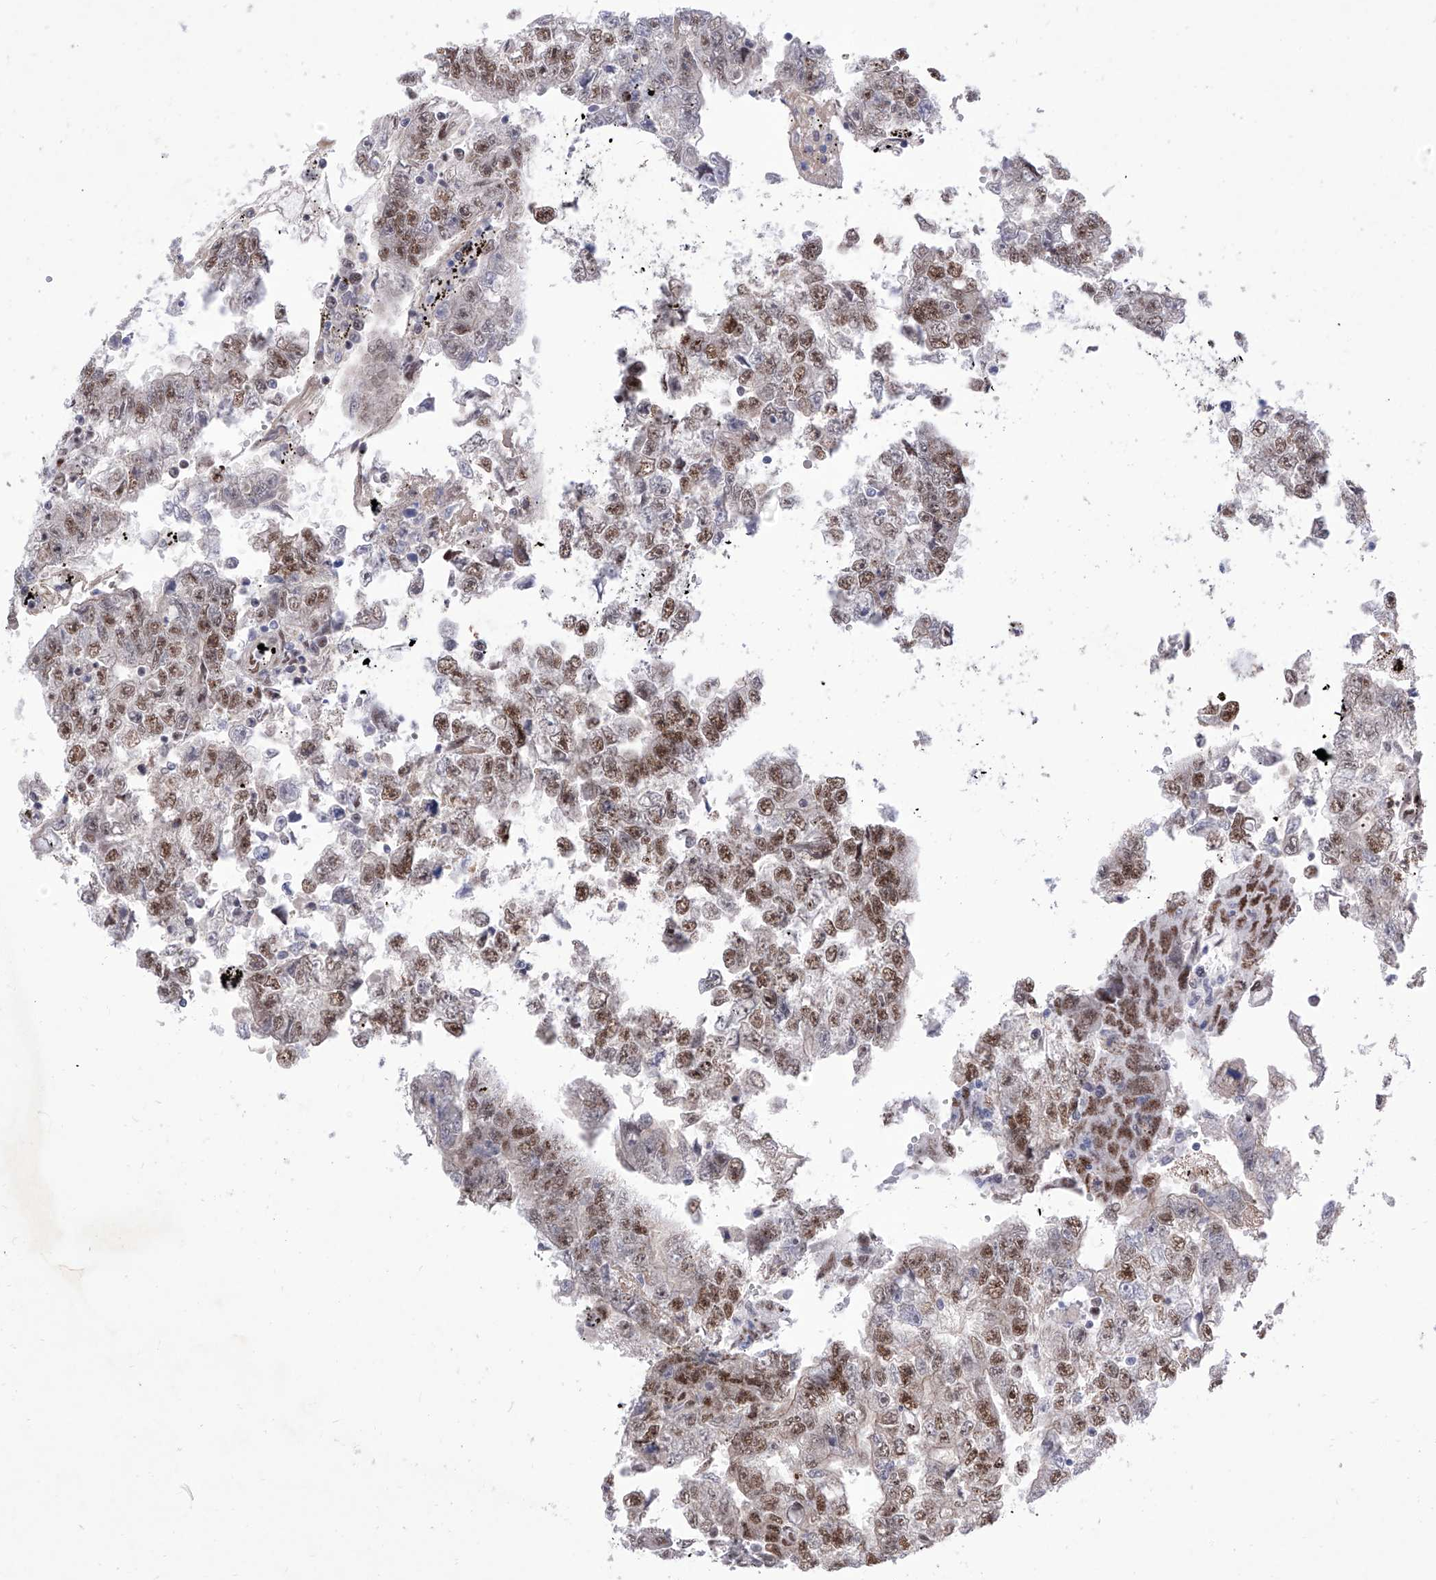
{"staining": {"intensity": "moderate", "quantity": ">75%", "location": "nuclear"}, "tissue": "testis cancer", "cell_type": "Tumor cells", "image_type": "cancer", "snomed": [{"axis": "morphology", "description": "Carcinoma, Embryonal, NOS"}, {"axis": "topography", "description": "Testis"}], "caption": "DAB (3,3'-diaminobenzidine) immunohistochemical staining of human testis embryonal carcinoma displays moderate nuclear protein expression in about >75% of tumor cells.", "gene": "ATN1", "patient": {"sex": "male", "age": 25}}